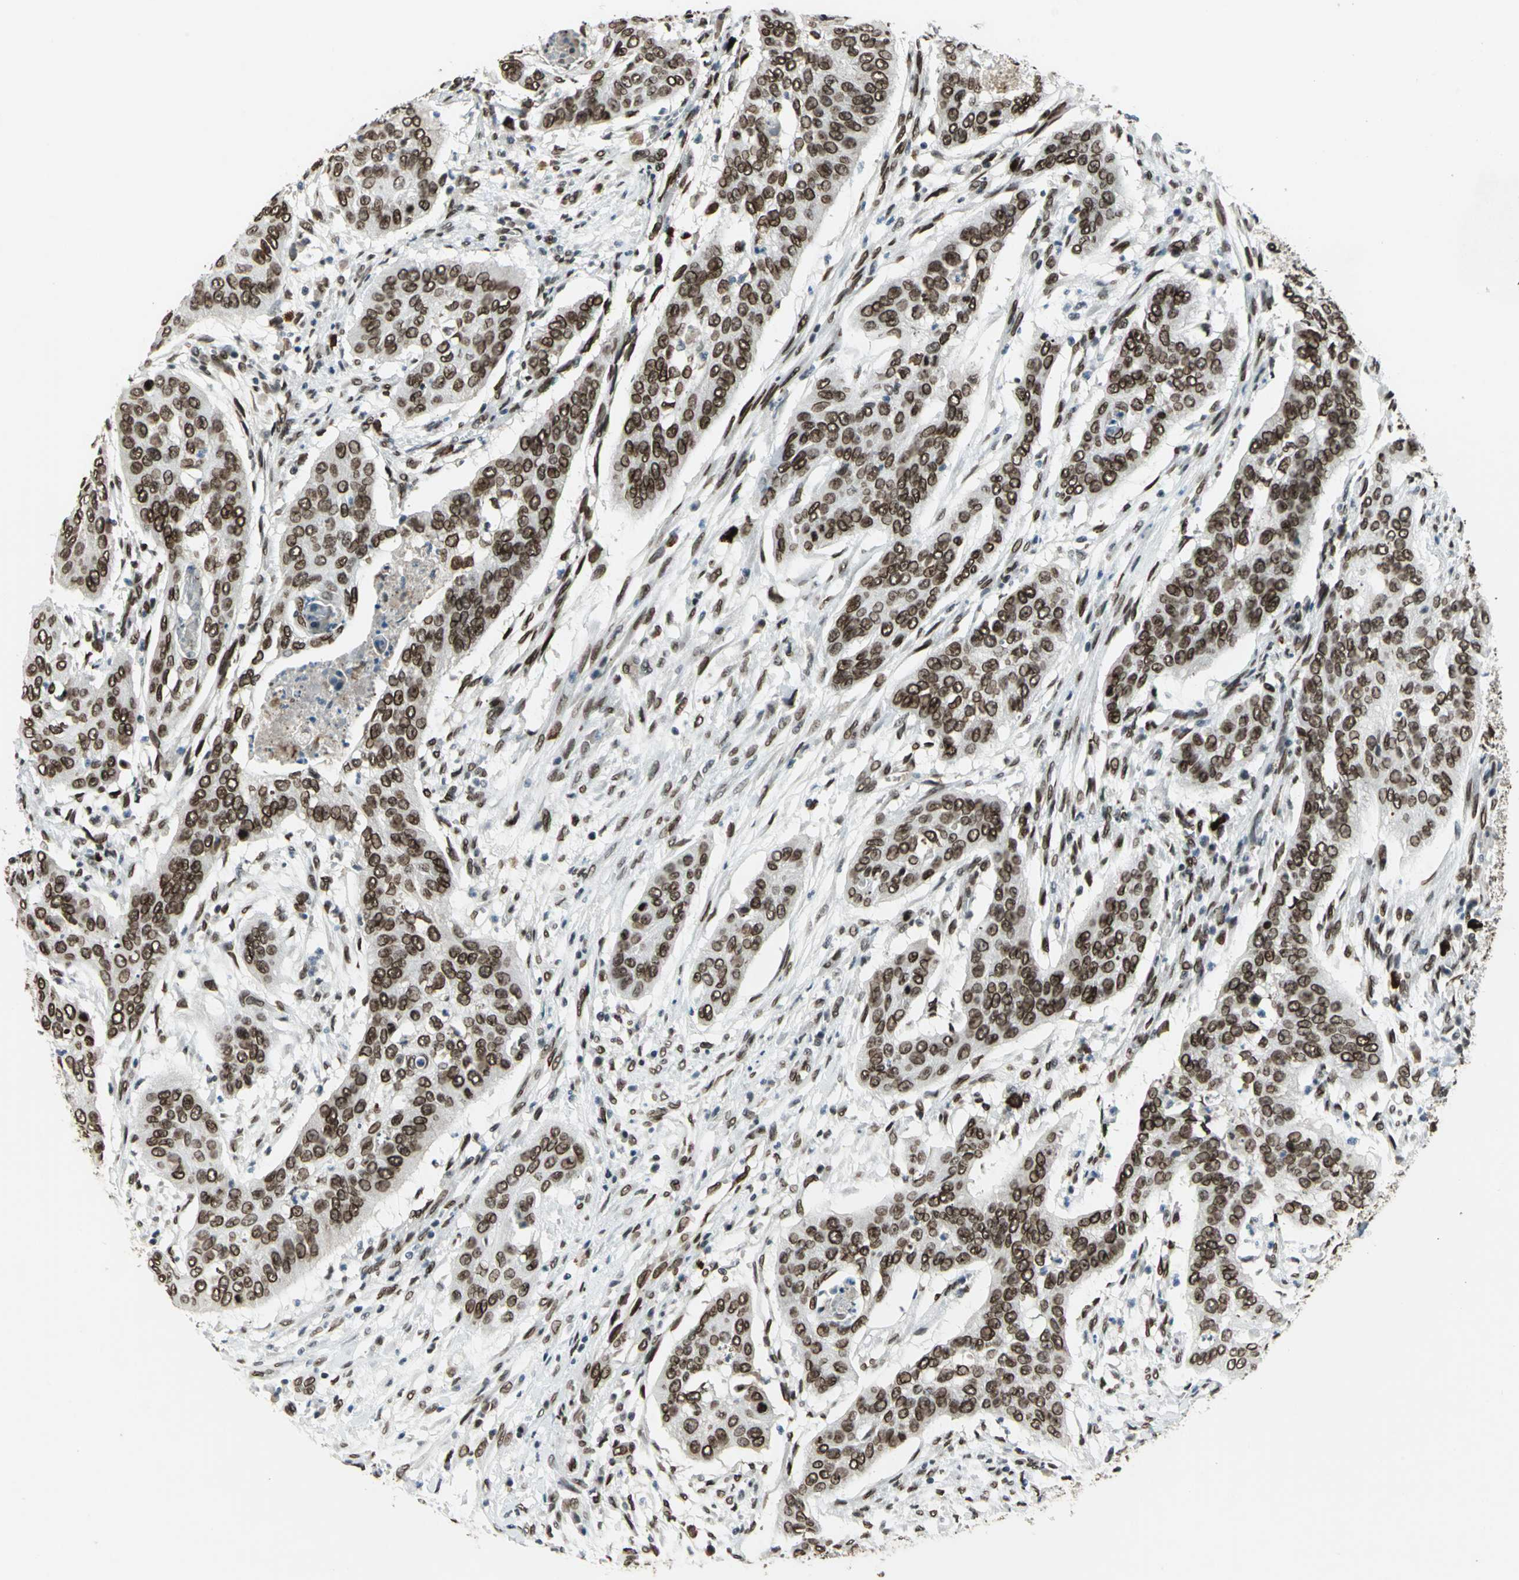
{"staining": {"intensity": "strong", "quantity": ">75%", "location": "cytoplasmic/membranous,nuclear"}, "tissue": "cervical cancer", "cell_type": "Tumor cells", "image_type": "cancer", "snomed": [{"axis": "morphology", "description": "Squamous cell carcinoma, NOS"}, {"axis": "topography", "description": "Cervix"}], "caption": "Immunohistochemistry of cervical cancer (squamous cell carcinoma) shows high levels of strong cytoplasmic/membranous and nuclear expression in approximately >75% of tumor cells. (DAB (3,3'-diaminobenzidine) IHC, brown staining for protein, blue staining for nuclei).", "gene": "ISY1", "patient": {"sex": "female", "age": 39}}